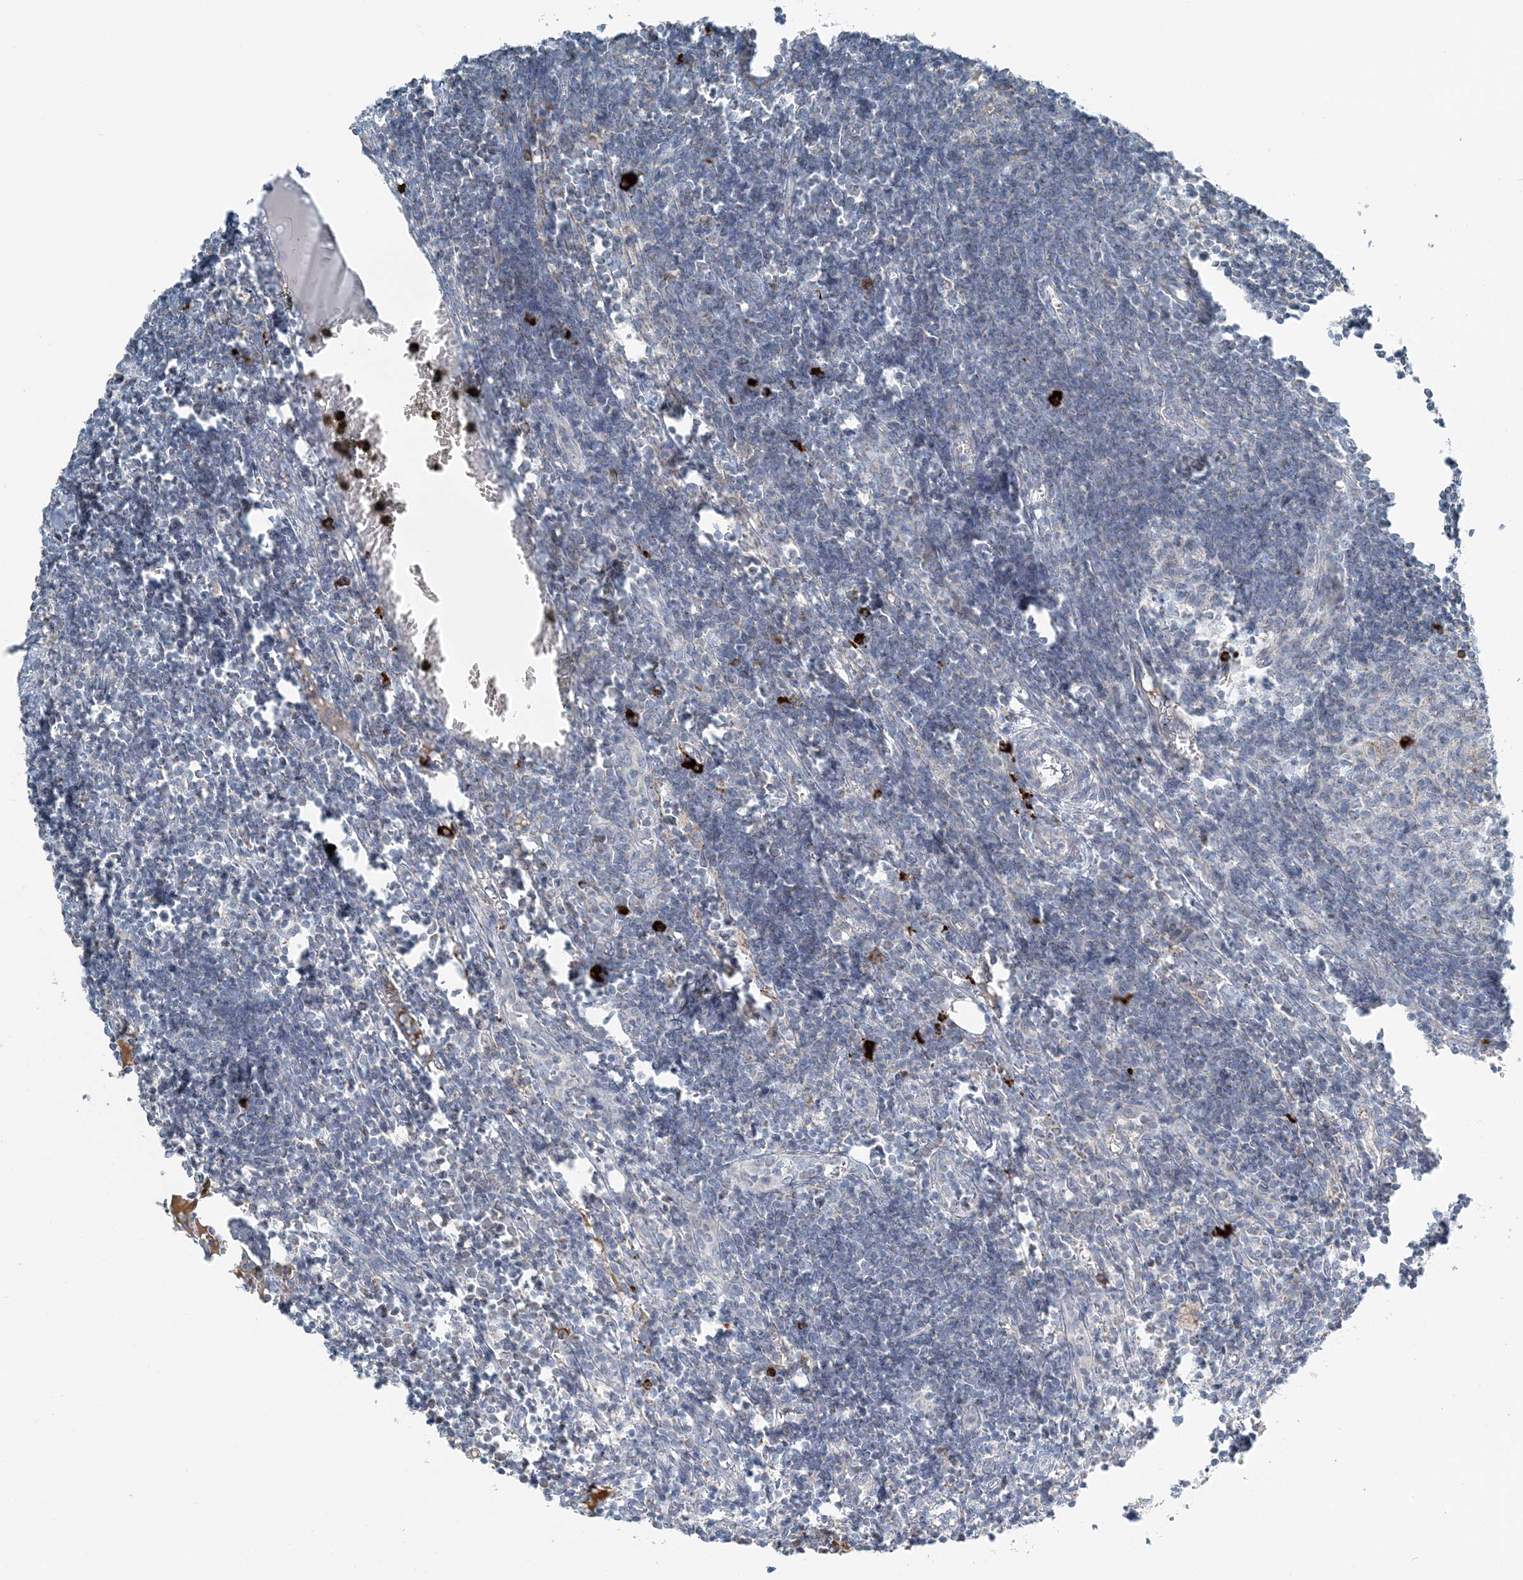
{"staining": {"intensity": "negative", "quantity": "none", "location": "none"}, "tissue": "lymph node", "cell_type": "Germinal center cells", "image_type": "normal", "snomed": [{"axis": "morphology", "description": "Normal tissue, NOS"}, {"axis": "morphology", "description": "Malignant melanoma, Metastatic site"}, {"axis": "topography", "description": "Lymph node"}], "caption": "DAB (3,3'-diaminobenzidine) immunohistochemical staining of normal lymph node shows no significant staining in germinal center cells.", "gene": "SLC22A16", "patient": {"sex": "male", "age": 41}}